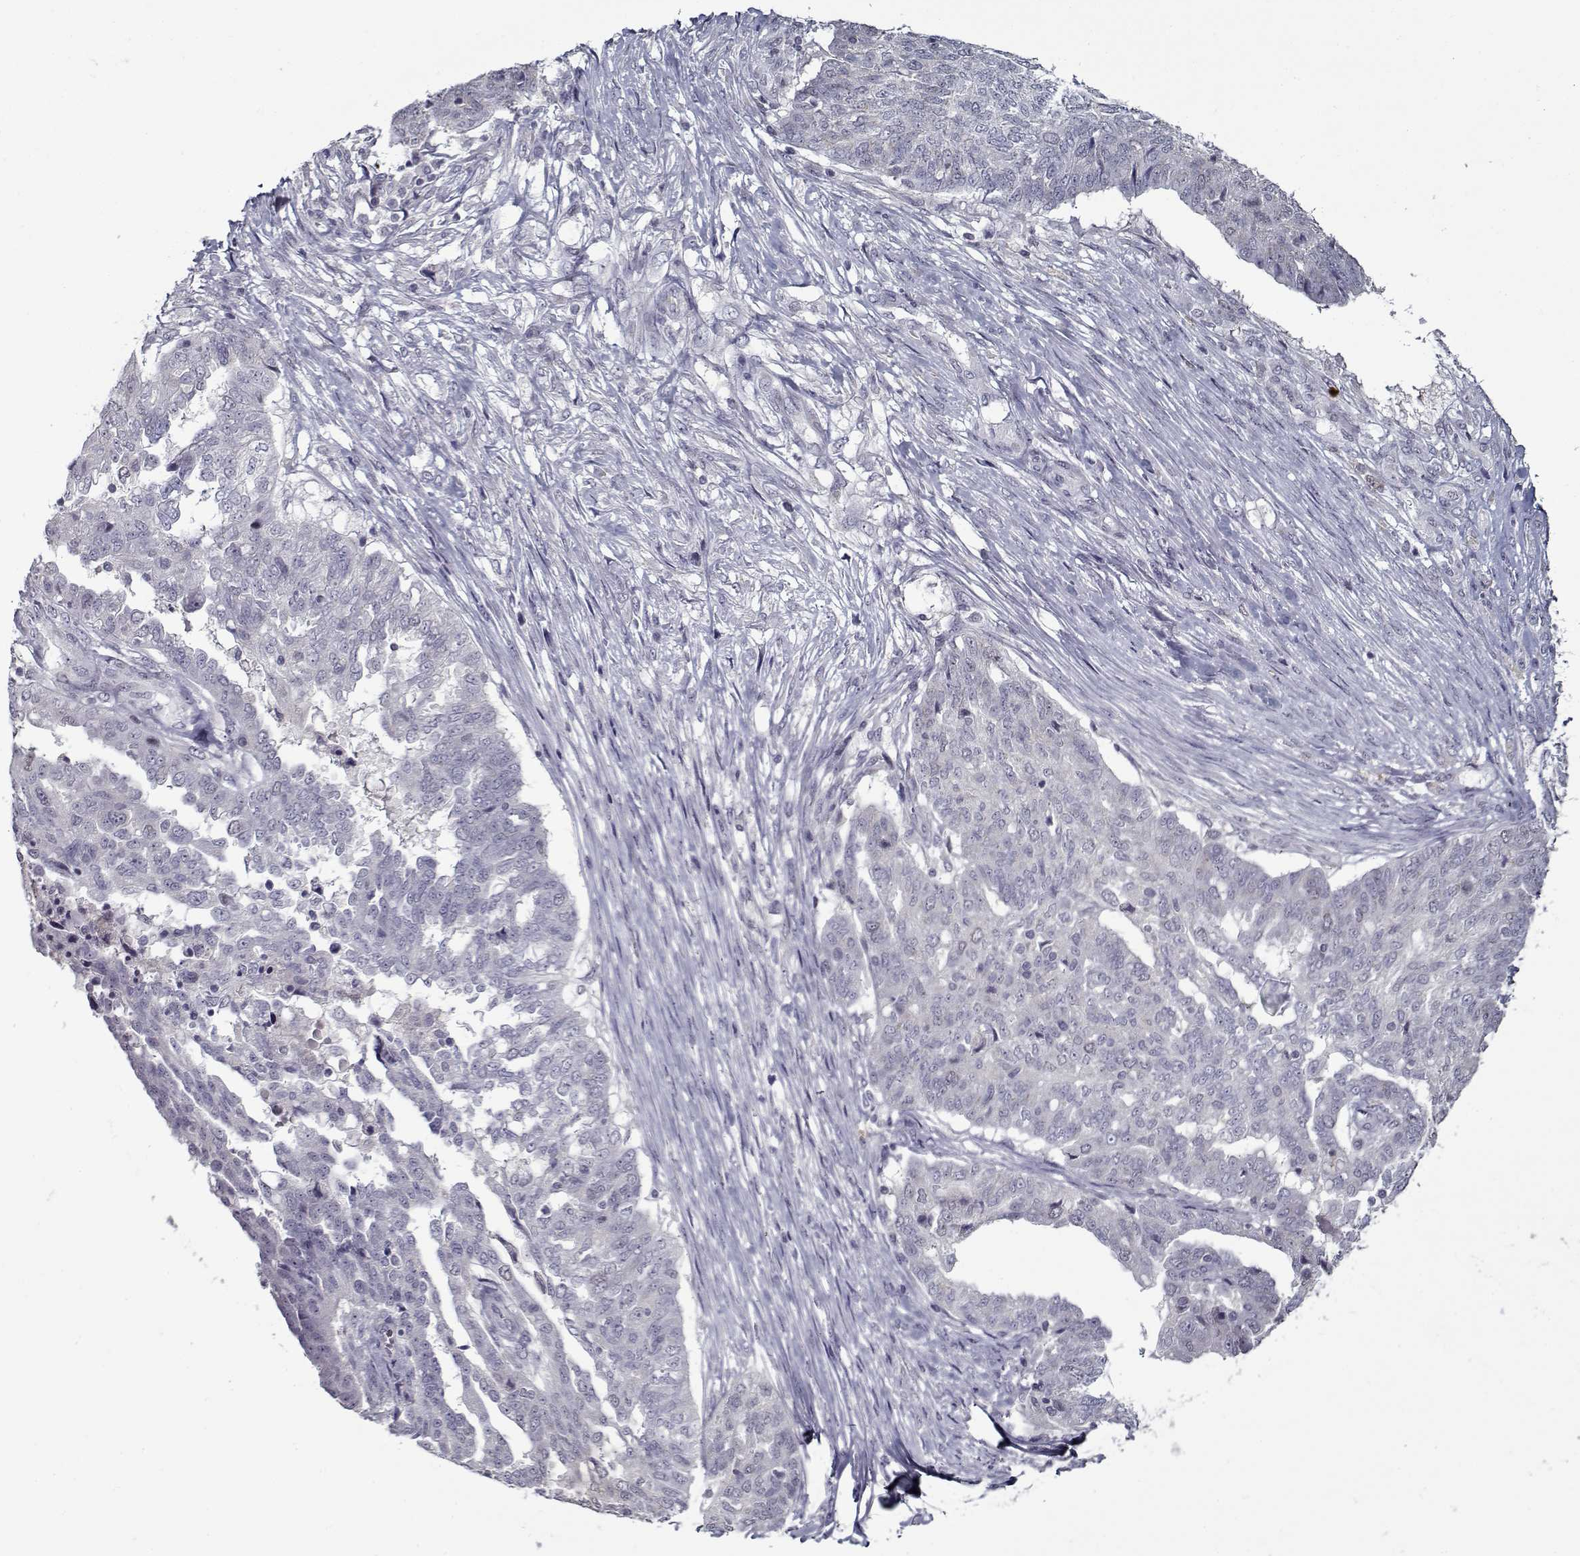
{"staining": {"intensity": "negative", "quantity": "none", "location": "none"}, "tissue": "ovarian cancer", "cell_type": "Tumor cells", "image_type": "cancer", "snomed": [{"axis": "morphology", "description": "Cystadenocarcinoma, serous, NOS"}, {"axis": "topography", "description": "Ovary"}], "caption": "Immunohistochemical staining of ovarian cancer (serous cystadenocarcinoma) demonstrates no significant staining in tumor cells. (DAB (3,3'-diaminobenzidine) immunohistochemistry (IHC) with hematoxylin counter stain).", "gene": "SEC16B", "patient": {"sex": "female", "age": 67}}